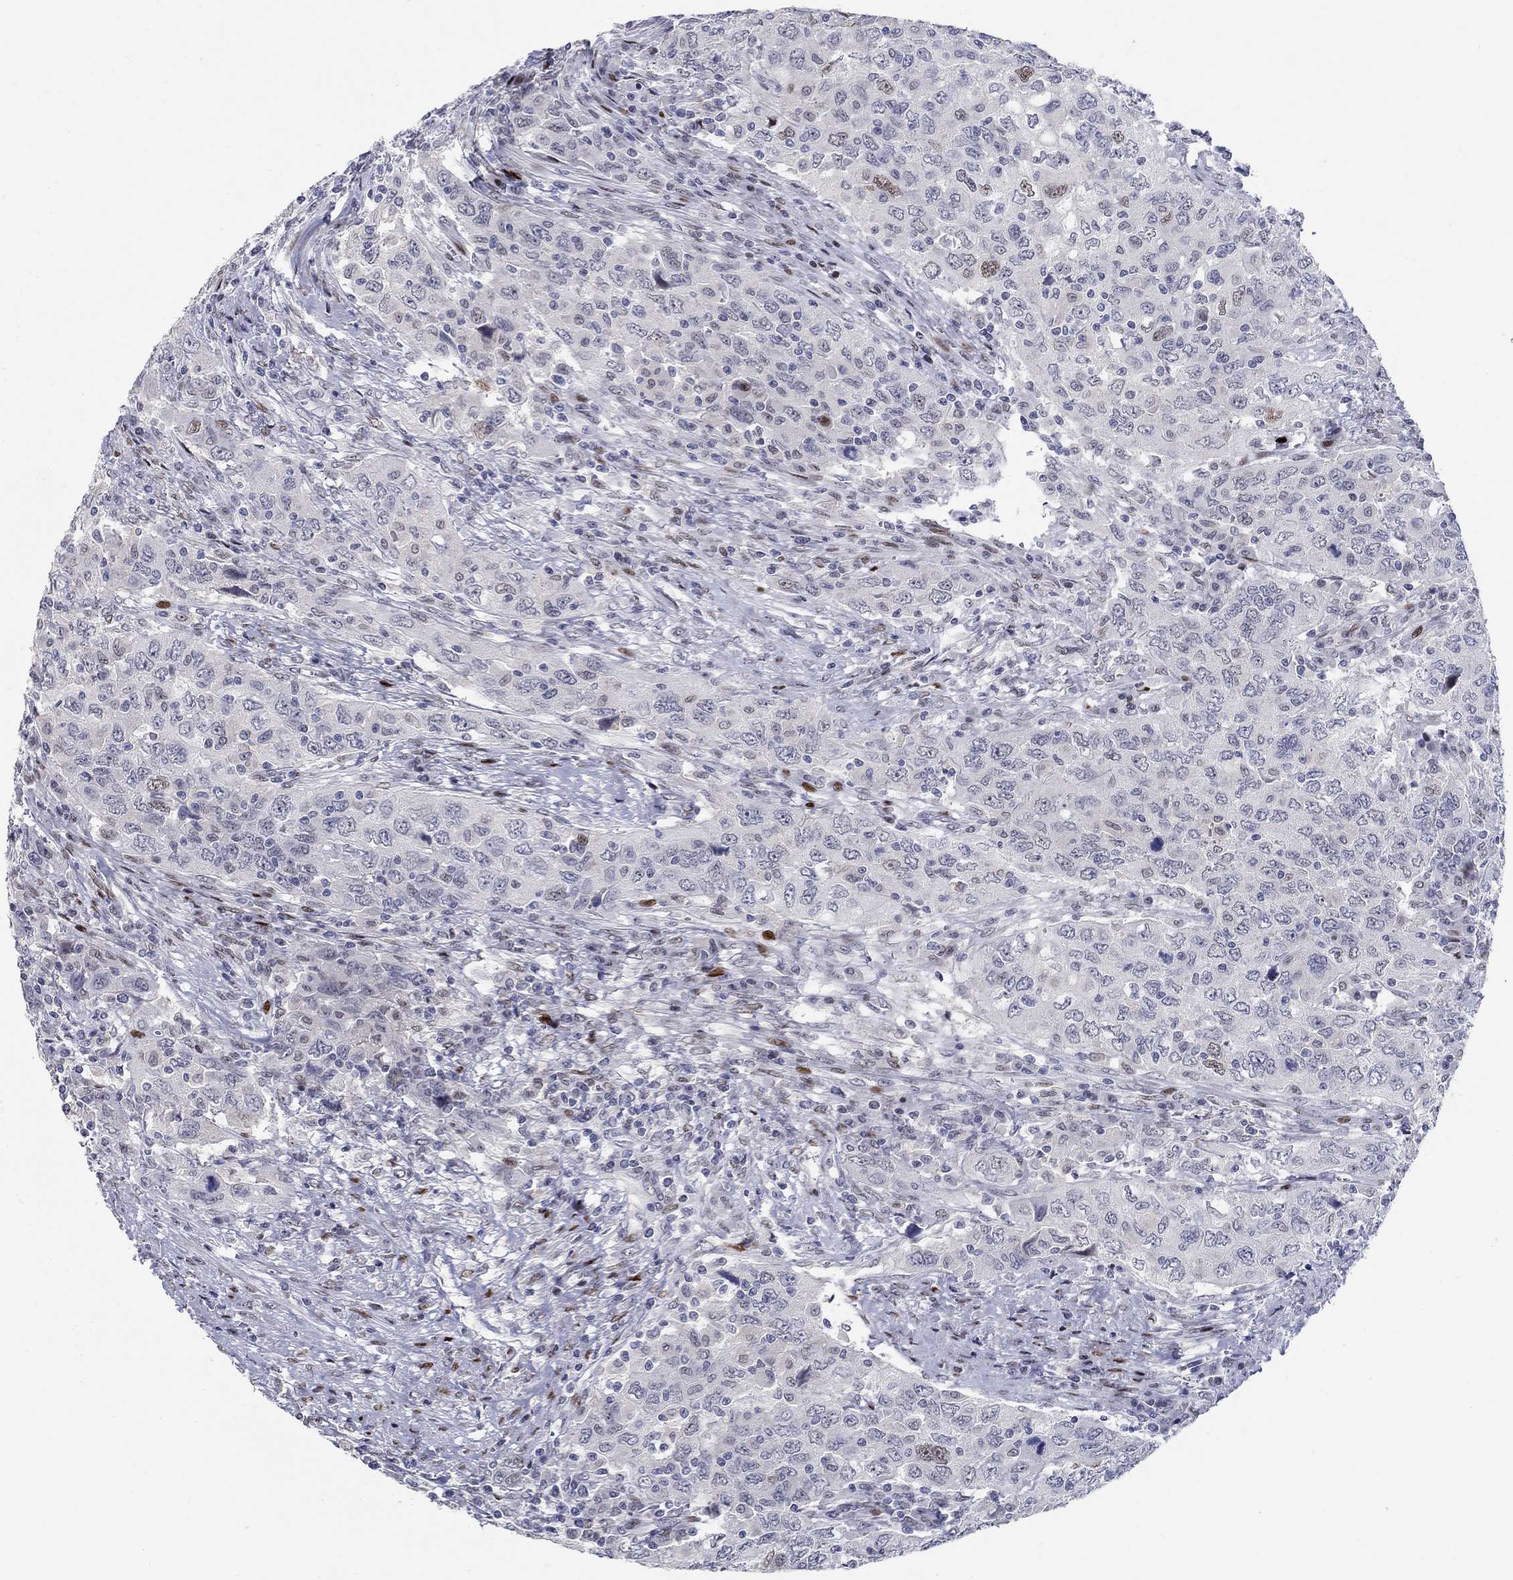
{"staining": {"intensity": "moderate", "quantity": "<25%", "location": "nuclear"}, "tissue": "urothelial cancer", "cell_type": "Tumor cells", "image_type": "cancer", "snomed": [{"axis": "morphology", "description": "Urothelial carcinoma, High grade"}, {"axis": "topography", "description": "Urinary bladder"}], "caption": "Tumor cells display low levels of moderate nuclear expression in approximately <25% of cells in human urothelial carcinoma (high-grade).", "gene": "RAPGEF5", "patient": {"sex": "male", "age": 76}}